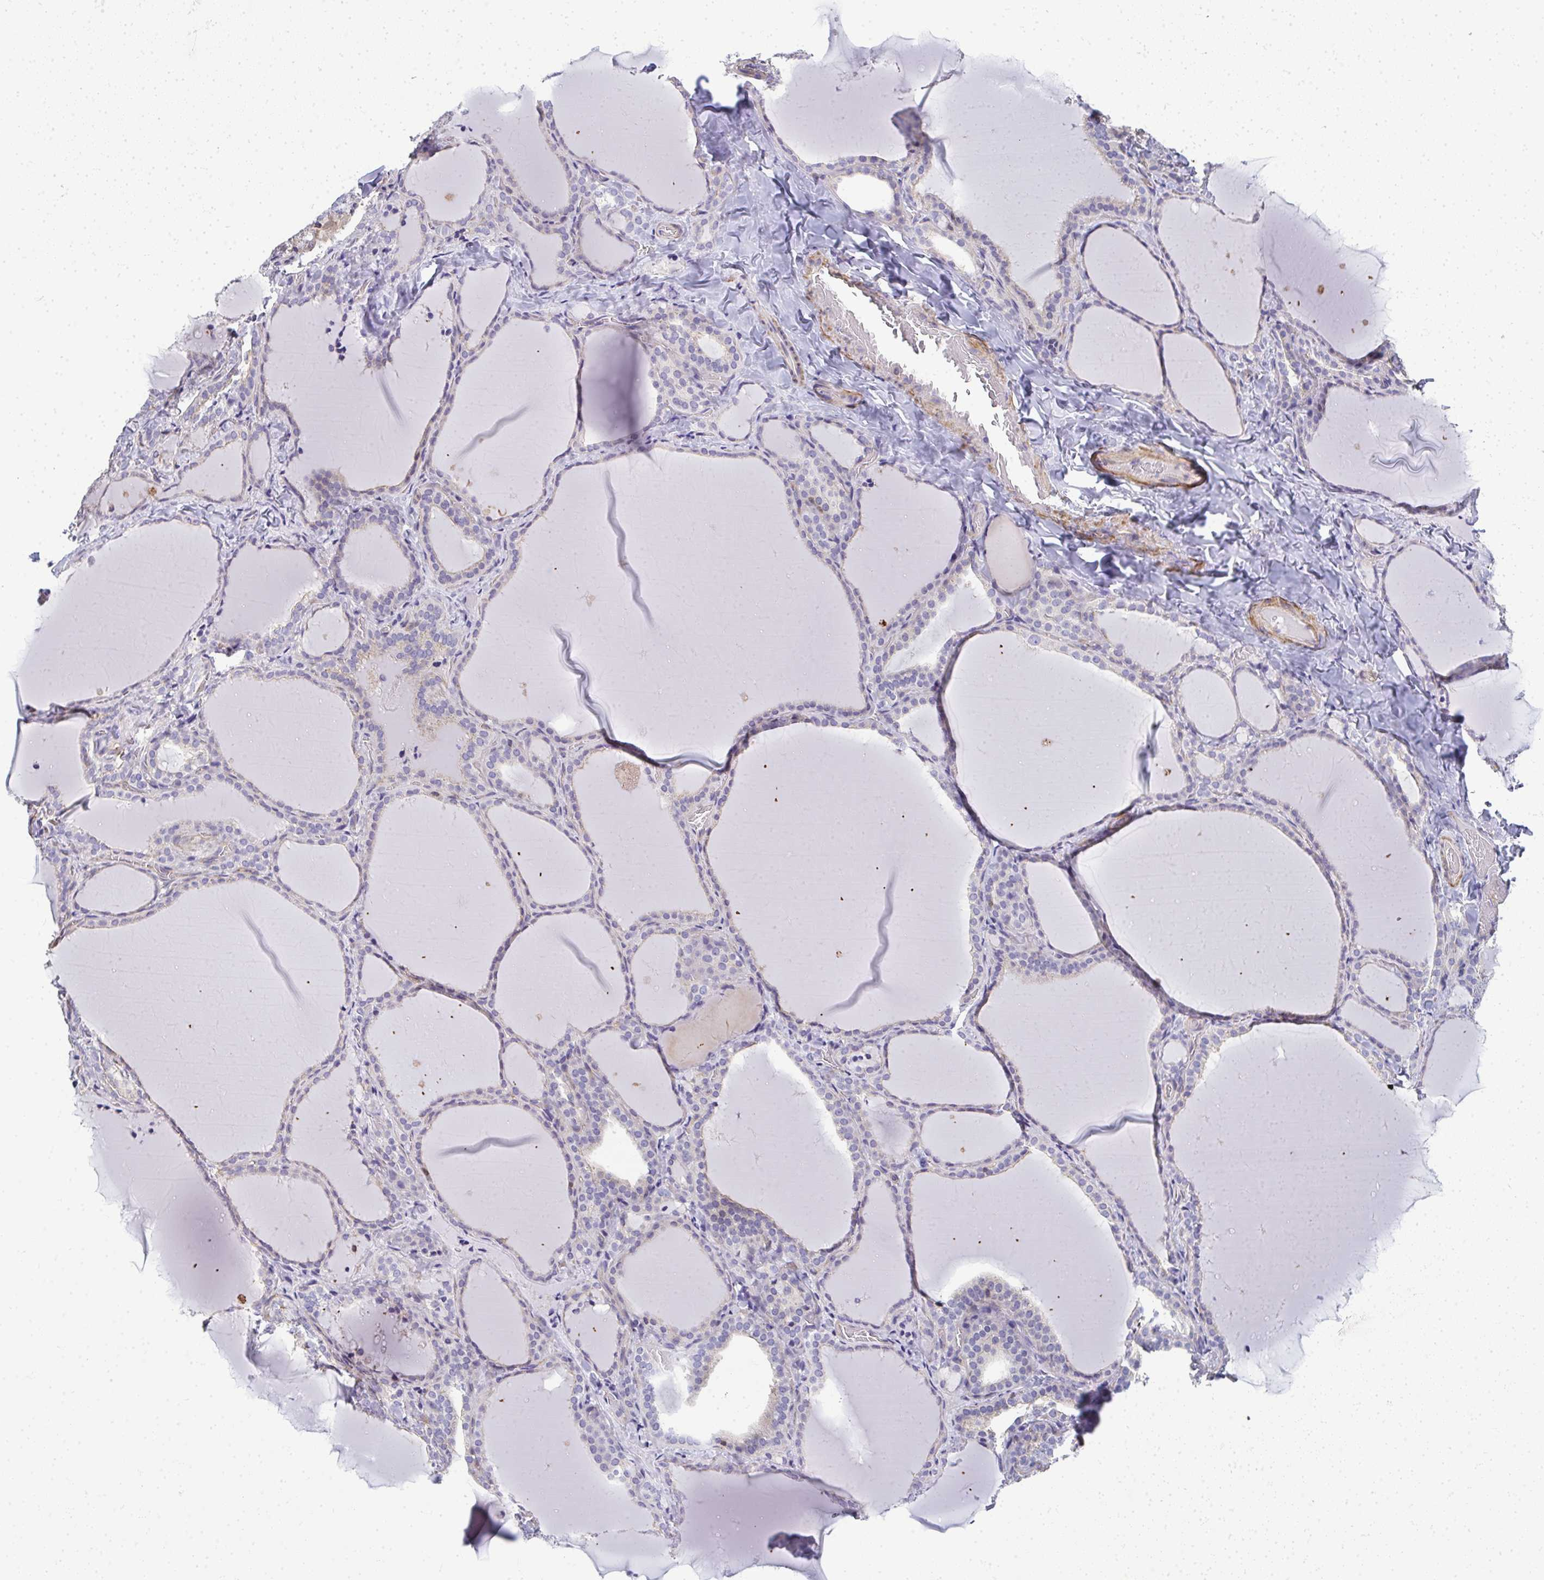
{"staining": {"intensity": "negative", "quantity": "none", "location": "none"}, "tissue": "thyroid gland", "cell_type": "Glandular cells", "image_type": "normal", "snomed": [{"axis": "morphology", "description": "Normal tissue, NOS"}, {"axis": "topography", "description": "Thyroid gland"}], "caption": "High power microscopy histopathology image of an IHC histopathology image of benign thyroid gland, revealing no significant positivity in glandular cells. (DAB immunohistochemistry, high magnification).", "gene": "MYL1", "patient": {"sex": "female", "age": 22}}